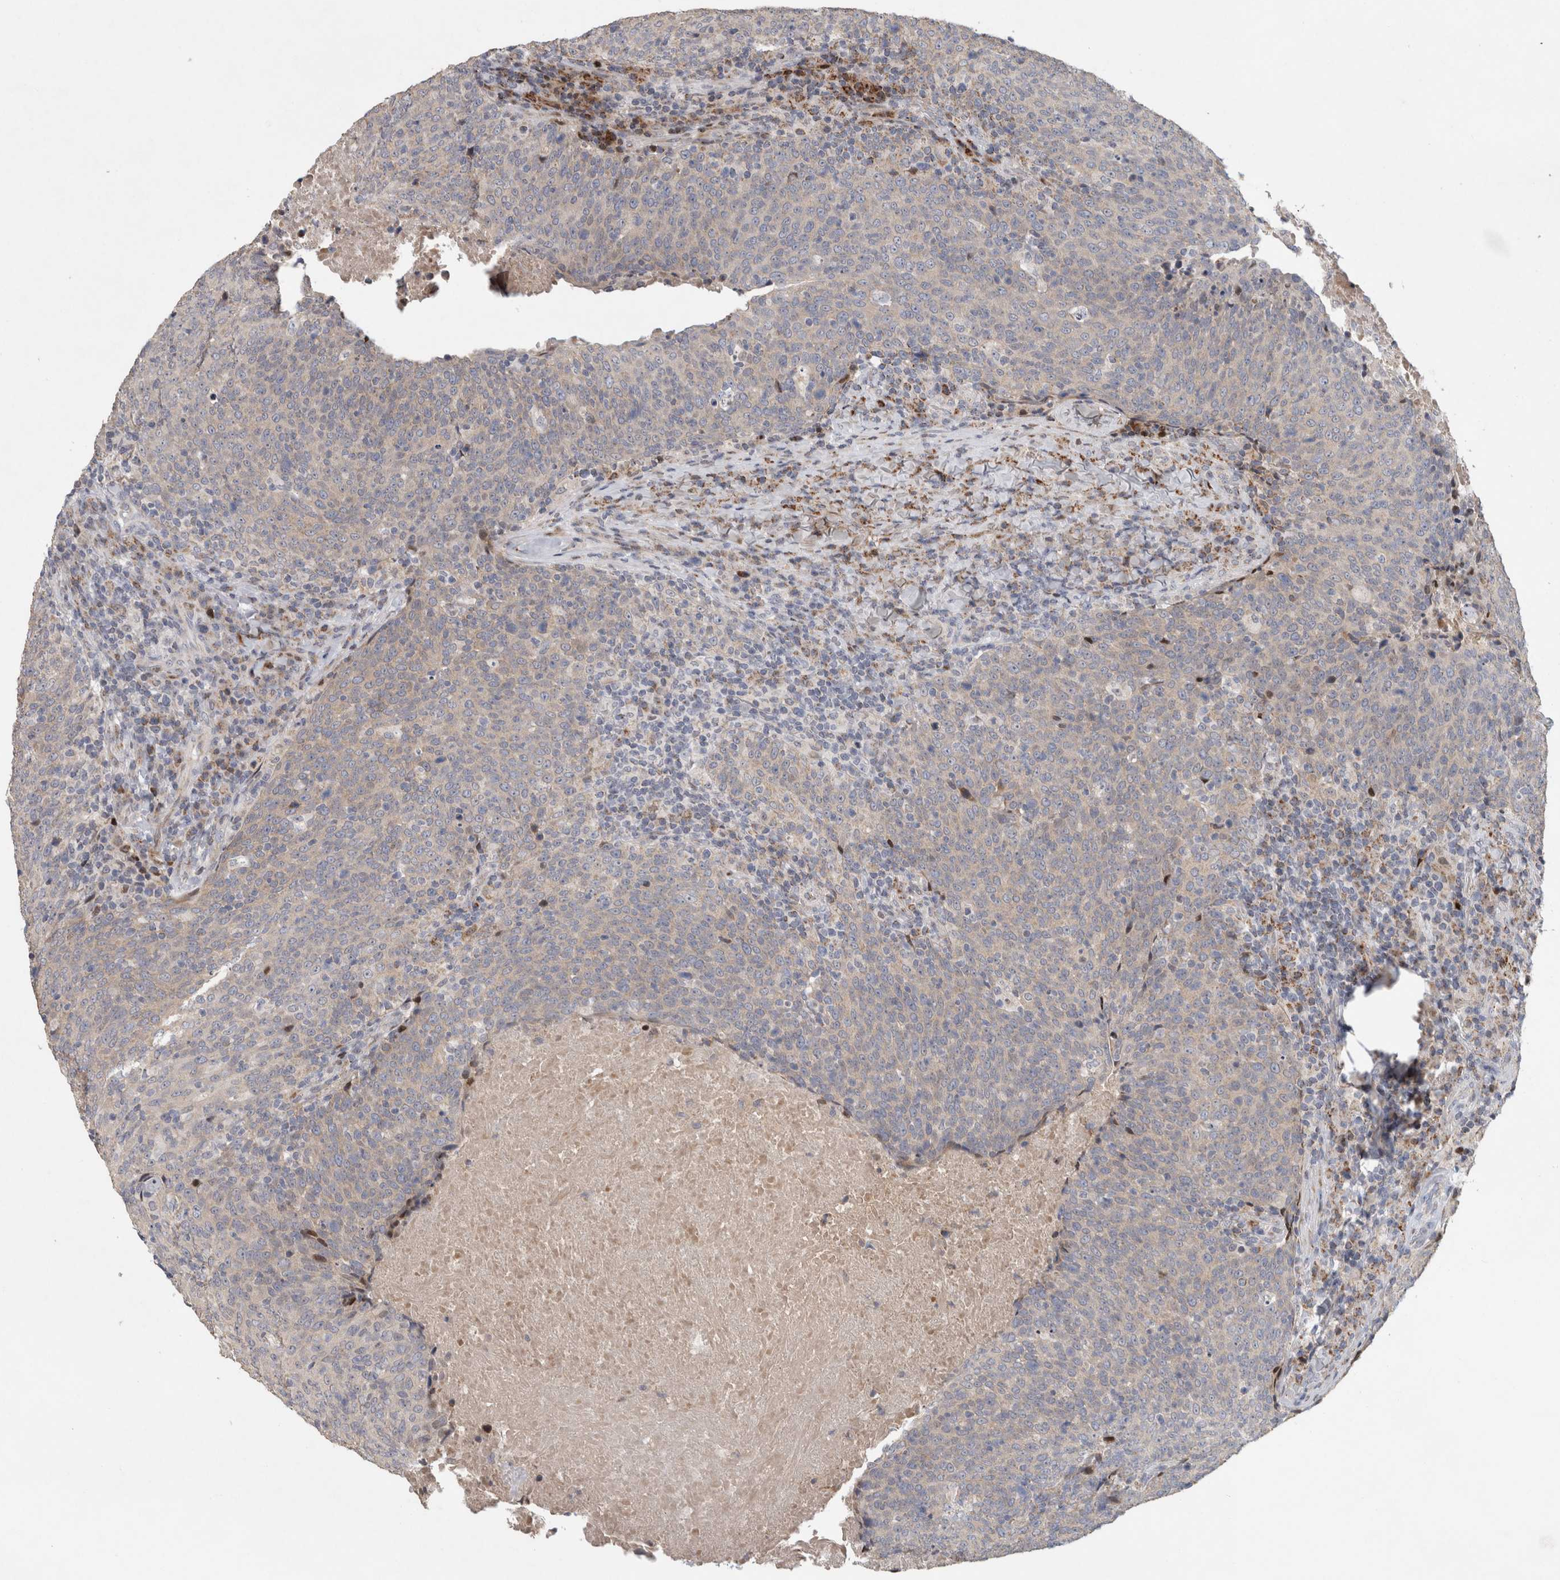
{"staining": {"intensity": "moderate", "quantity": "<25%", "location": "cytoplasmic/membranous,nuclear"}, "tissue": "head and neck cancer", "cell_type": "Tumor cells", "image_type": "cancer", "snomed": [{"axis": "morphology", "description": "Squamous cell carcinoma, NOS"}, {"axis": "morphology", "description": "Squamous cell carcinoma, metastatic, NOS"}, {"axis": "topography", "description": "Lymph node"}, {"axis": "topography", "description": "Head-Neck"}], "caption": "Protein staining of squamous cell carcinoma (head and neck) tissue demonstrates moderate cytoplasmic/membranous and nuclear positivity in approximately <25% of tumor cells.", "gene": "RBM48", "patient": {"sex": "male", "age": 62}}